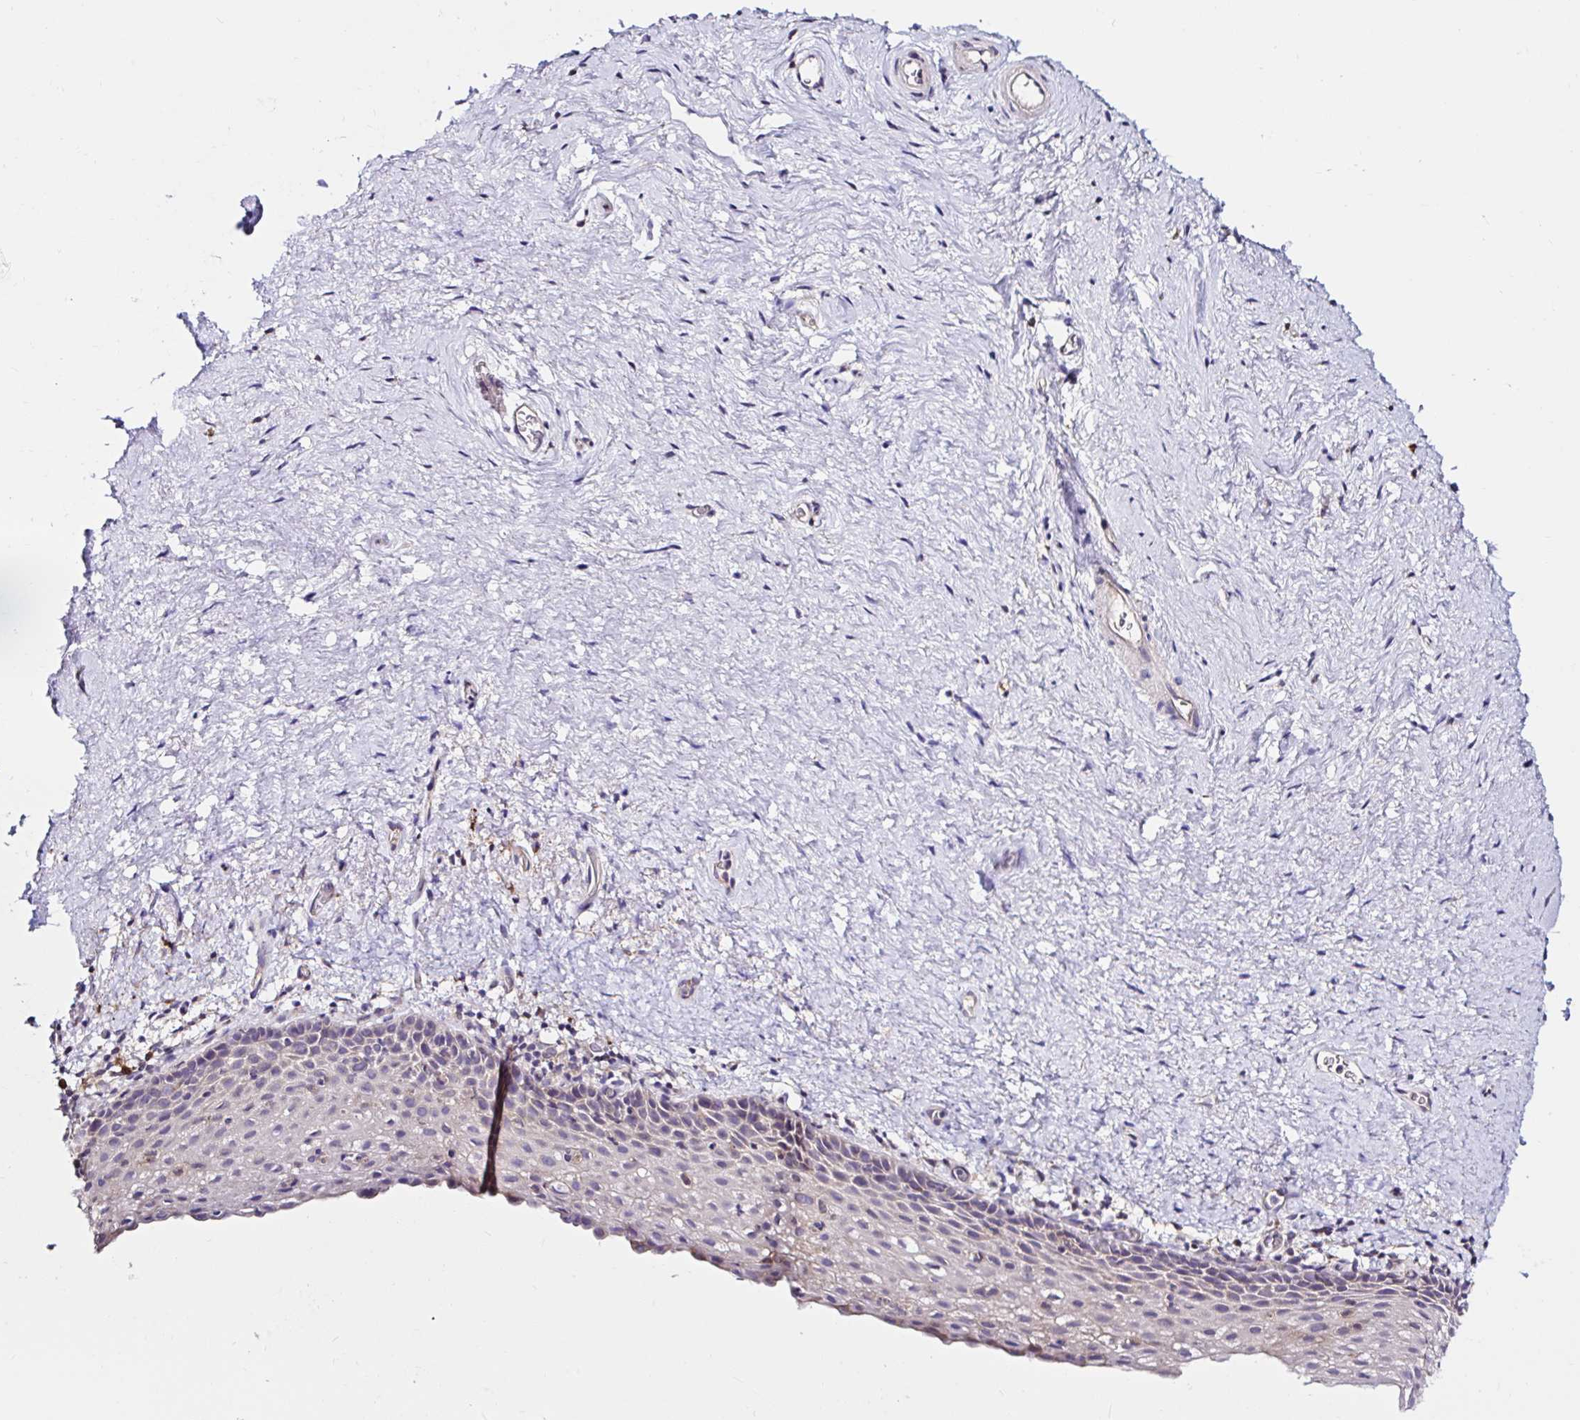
{"staining": {"intensity": "weak", "quantity": "<25%", "location": "cytoplasmic/membranous"}, "tissue": "vagina", "cell_type": "Squamous epithelial cells", "image_type": "normal", "snomed": [{"axis": "morphology", "description": "Normal tissue, NOS"}, {"axis": "topography", "description": "Vagina"}], "caption": "The photomicrograph shows no significant positivity in squamous epithelial cells of vagina. The staining is performed using DAB (3,3'-diaminobenzidine) brown chromogen with nuclei counter-stained in using hematoxylin.", "gene": "VSIG2", "patient": {"sex": "female", "age": 61}}